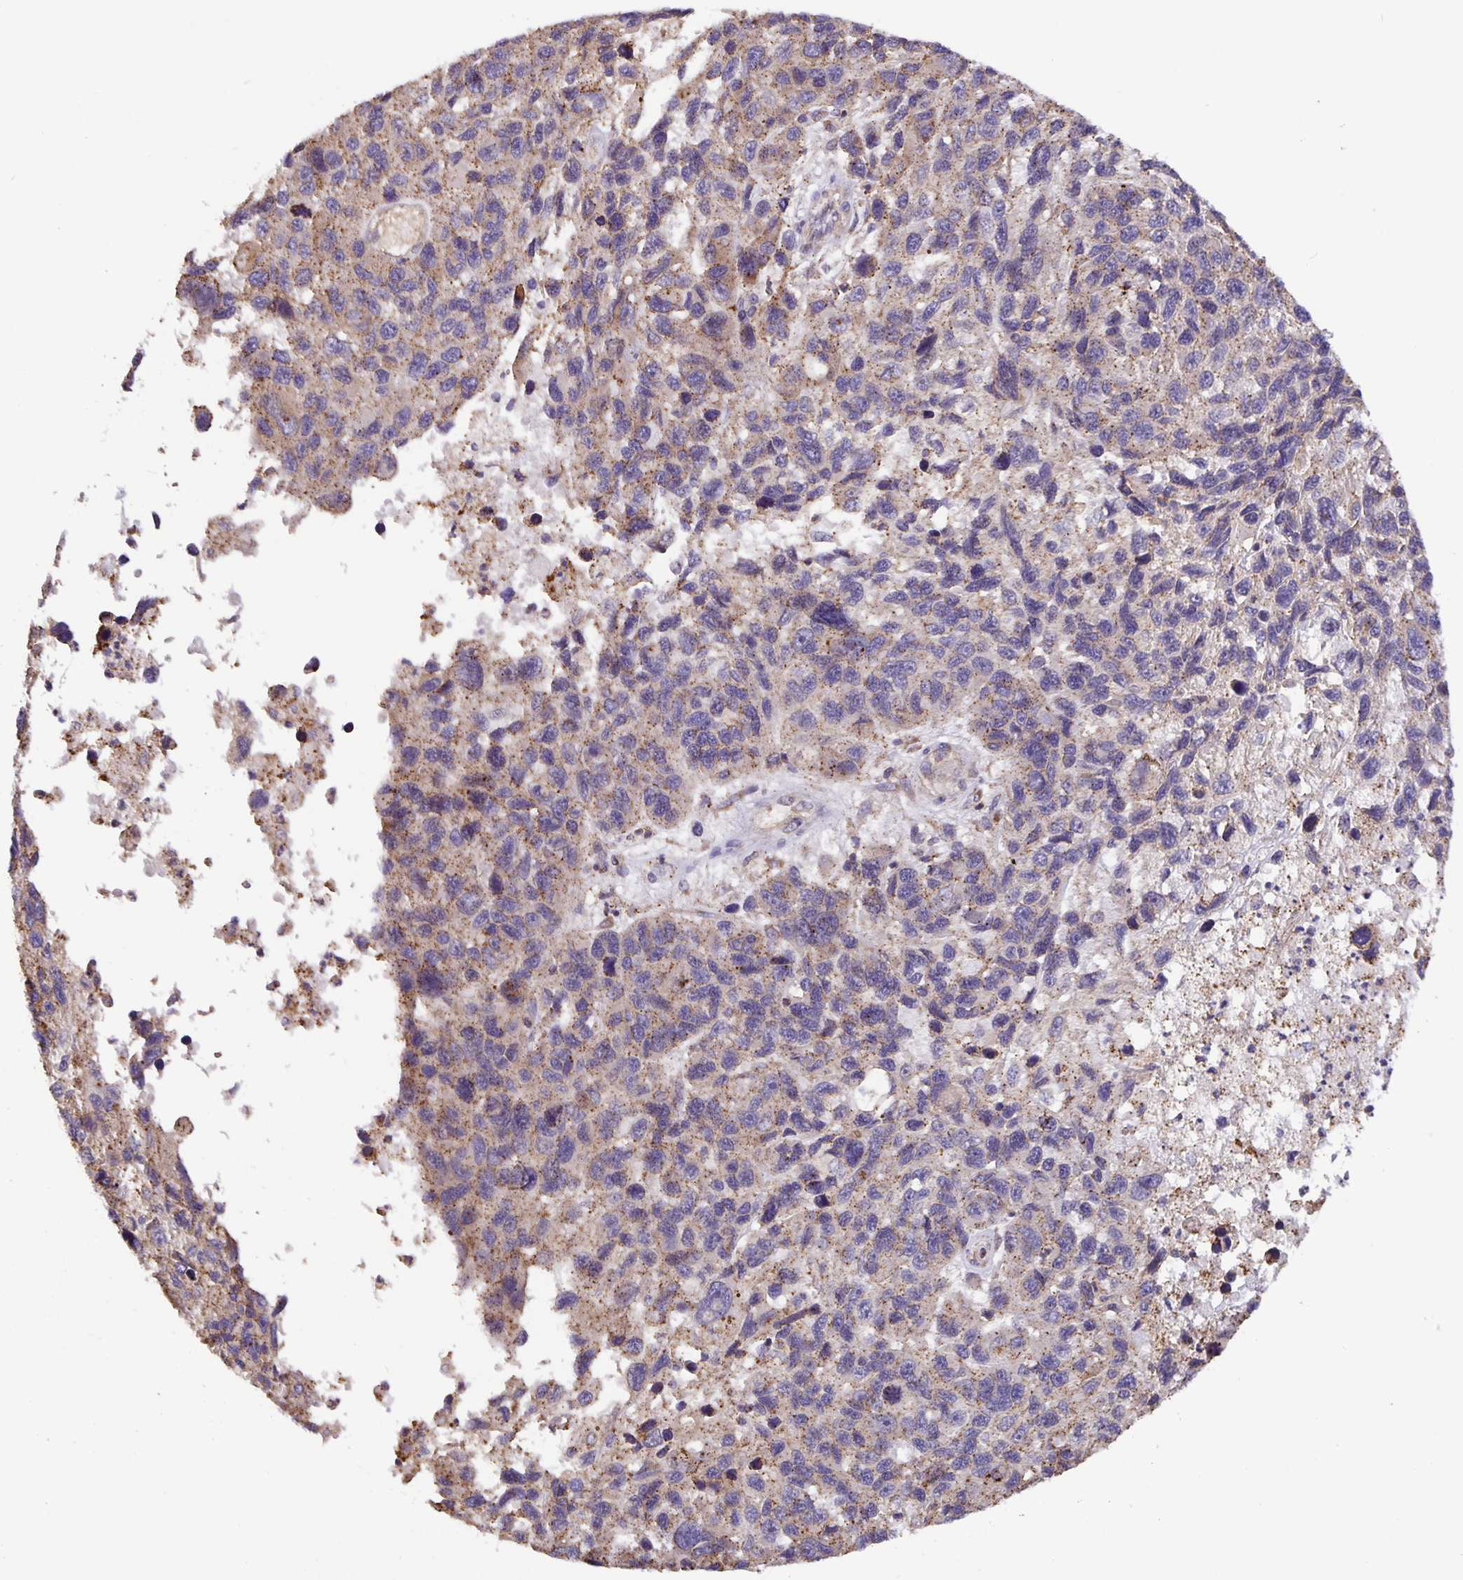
{"staining": {"intensity": "weak", "quantity": "25%-75%", "location": "cytoplasmic/membranous"}, "tissue": "melanoma", "cell_type": "Tumor cells", "image_type": "cancer", "snomed": [{"axis": "morphology", "description": "Malignant melanoma, NOS"}, {"axis": "topography", "description": "Skin"}], "caption": "Malignant melanoma tissue shows weak cytoplasmic/membranous positivity in about 25%-75% of tumor cells, visualized by immunohistochemistry.", "gene": "TMEM71", "patient": {"sex": "male", "age": 53}}